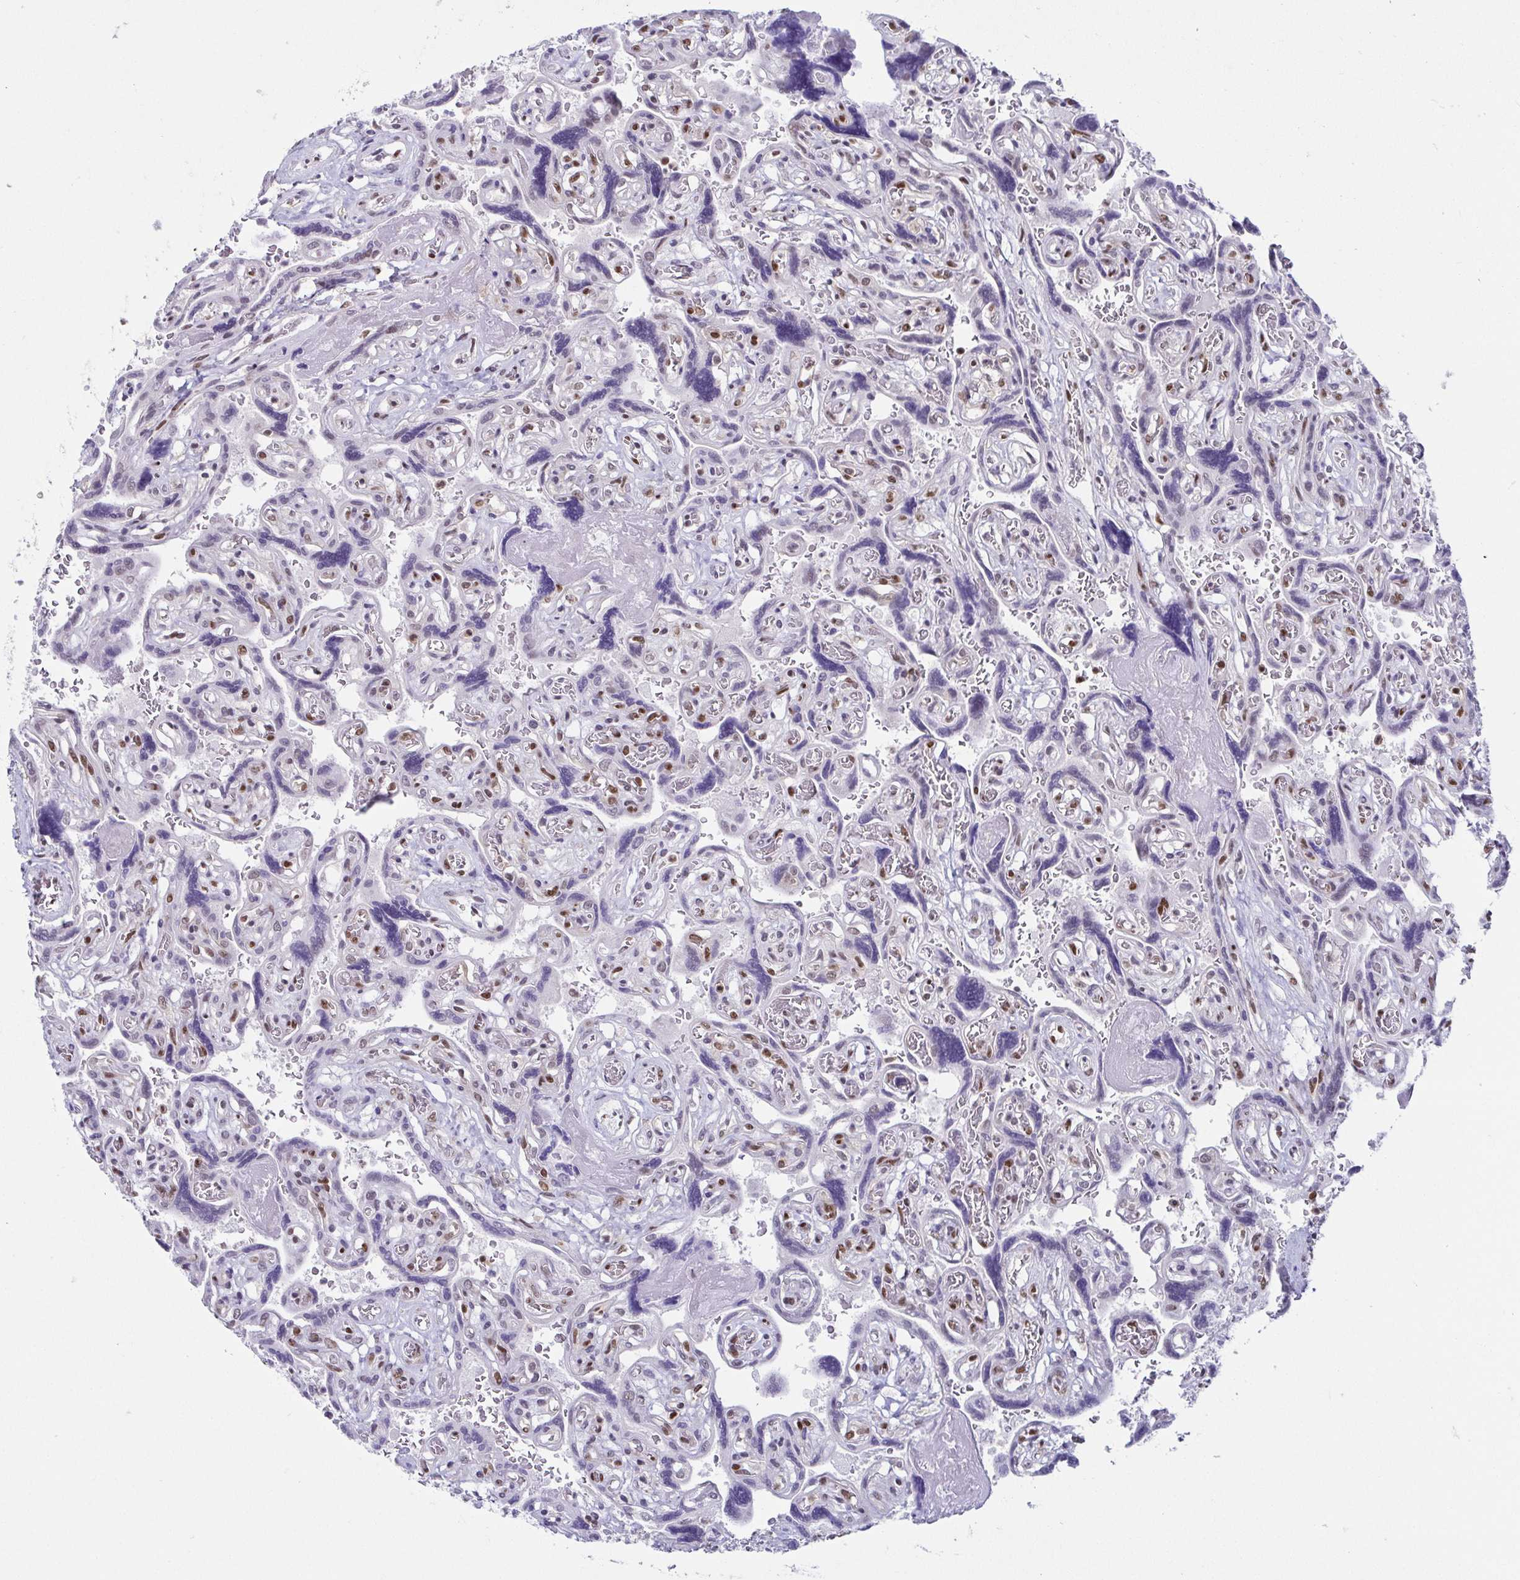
{"staining": {"intensity": "strong", "quantity": ">75%", "location": "nuclear"}, "tissue": "placenta", "cell_type": "Decidual cells", "image_type": "normal", "snomed": [{"axis": "morphology", "description": "Normal tissue, NOS"}, {"axis": "topography", "description": "Placenta"}], "caption": "A micrograph showing strong nuclear positivity in about >75% of decidual cells in normal placenta, as visualized by brown immunohistochemical staining.", "gene": "EWSR1", "patient": {"sex": "female", "age": 32}}